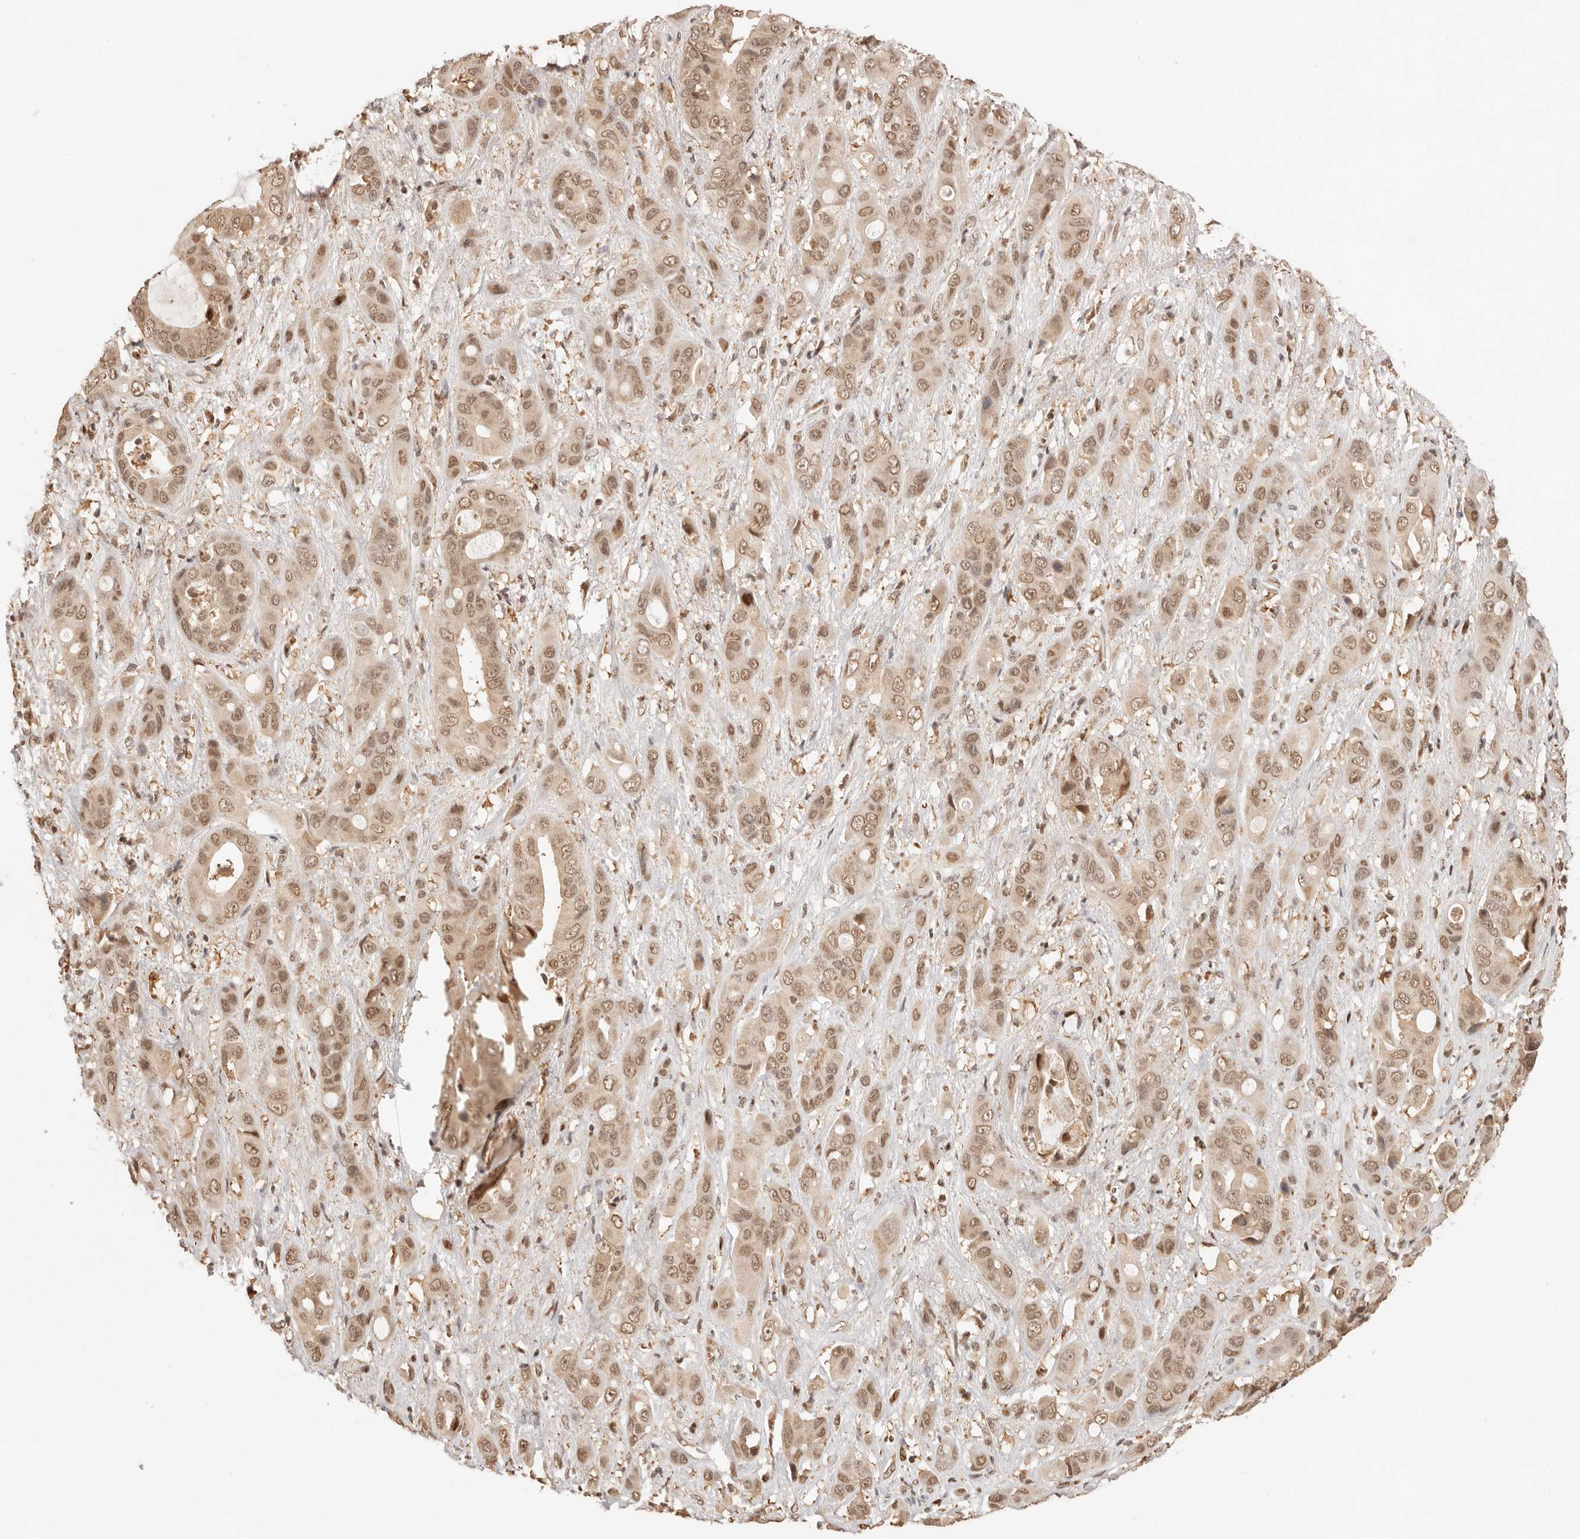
{"staining": {"intensity": "moderate", "quantity": ">75%", "location": "nuclear"}, "tissue": "liver cancer", "cell_type": "Tumor cells", "image_type": "cancer", "snomed": [{"axis": "morphology", "description": "Cholangiocarcinoma"}, {"axis": "topography", "description": "Liver"}], "caption": "Liver cancer tissue displays moderate nuclear staining in approximately >75% of tumor cells", "gene": "NPAS2", "patient": {"sex": "female", "age": 52}}